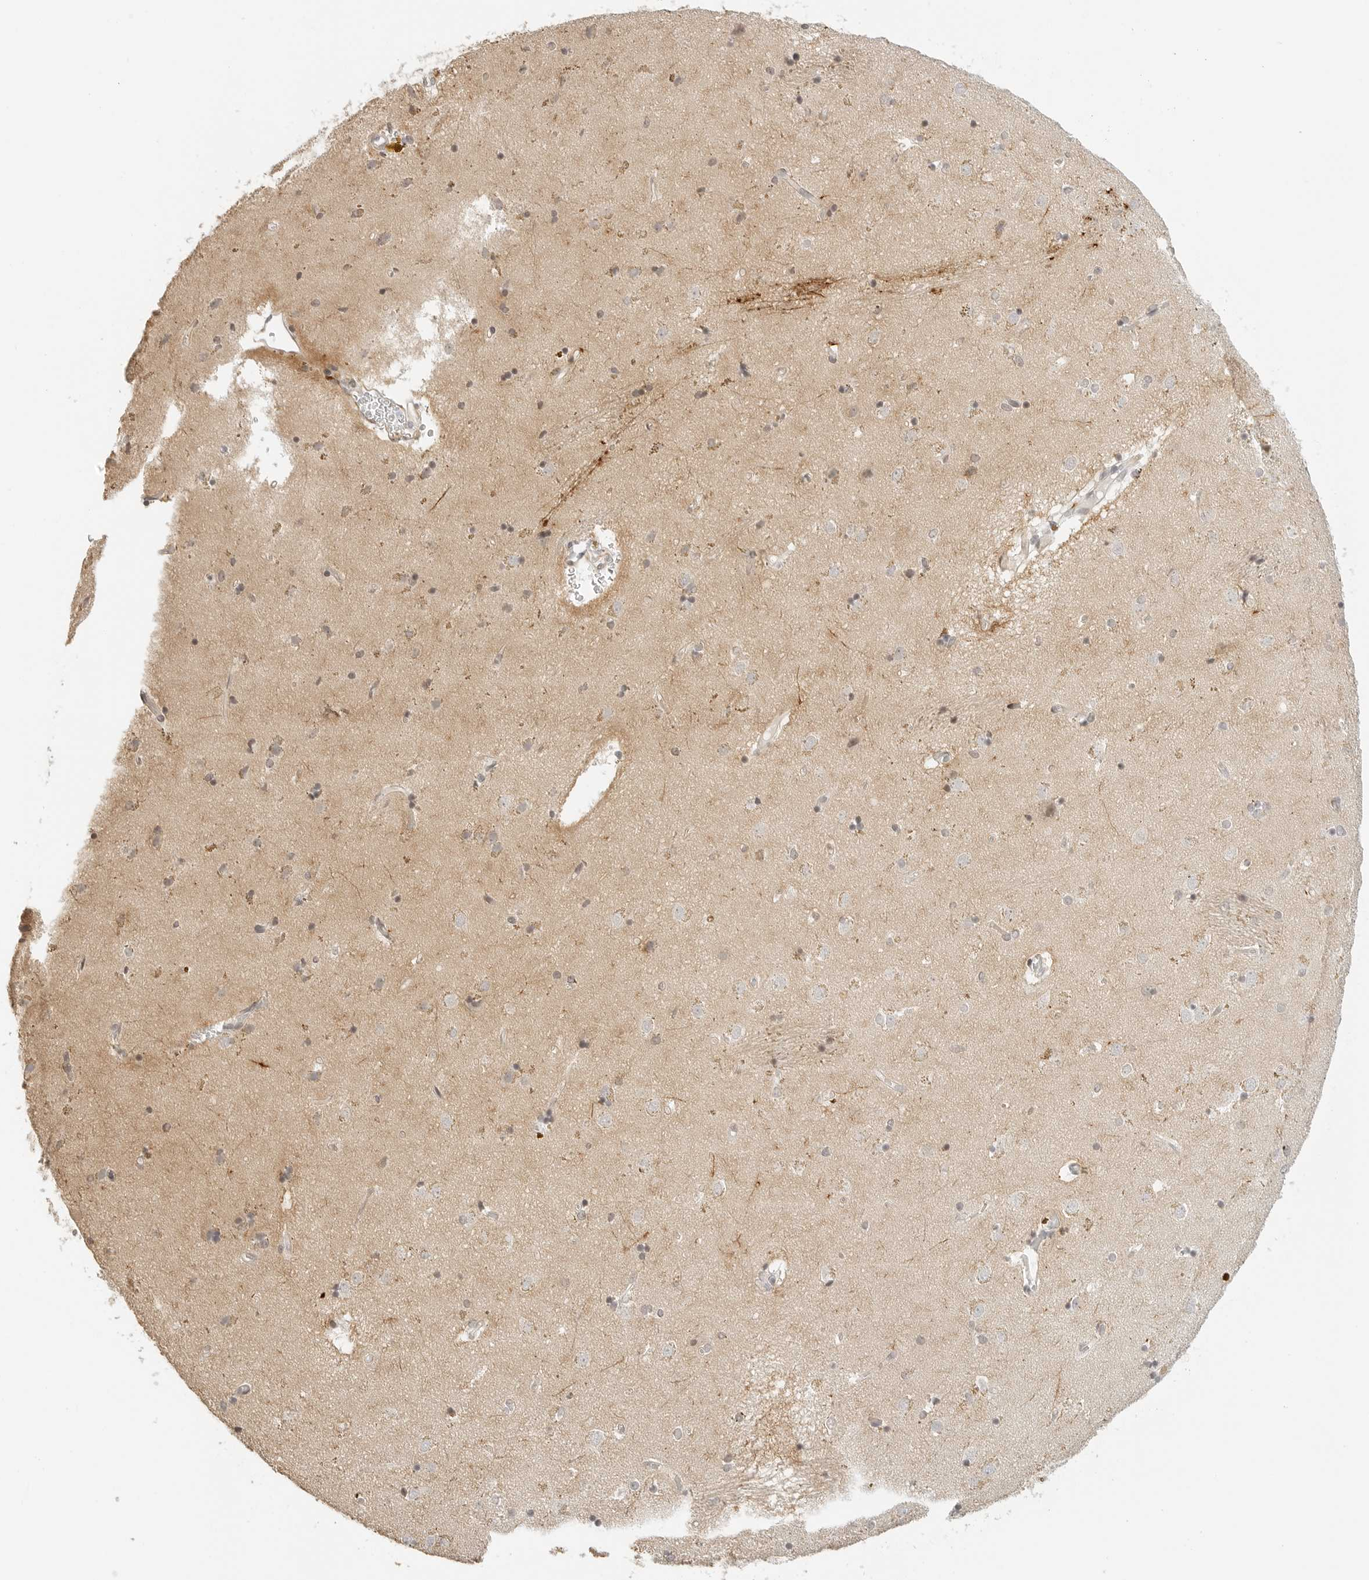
{"staining": {"intensity": "weak", "quantity": "<25%", "location": "cytoplasmic/membranous"}, "tissue": "caudate", "cell_type": "Glial cells", "image_type": "normal", "snomed": [{"axis": "morphology", "description": "Normal tissue, NOS"}, {"axis": "topography", "description": "Lateral ventricle wall"}], "caption": "The image shows no significant positivity in glial cells of caudate. (DAB (3,3'-diaminobenzidine) IHC with hematoxylin counter stain).", "gene": "PCDH19", "patient": {"sex": "male", "age": 70}}